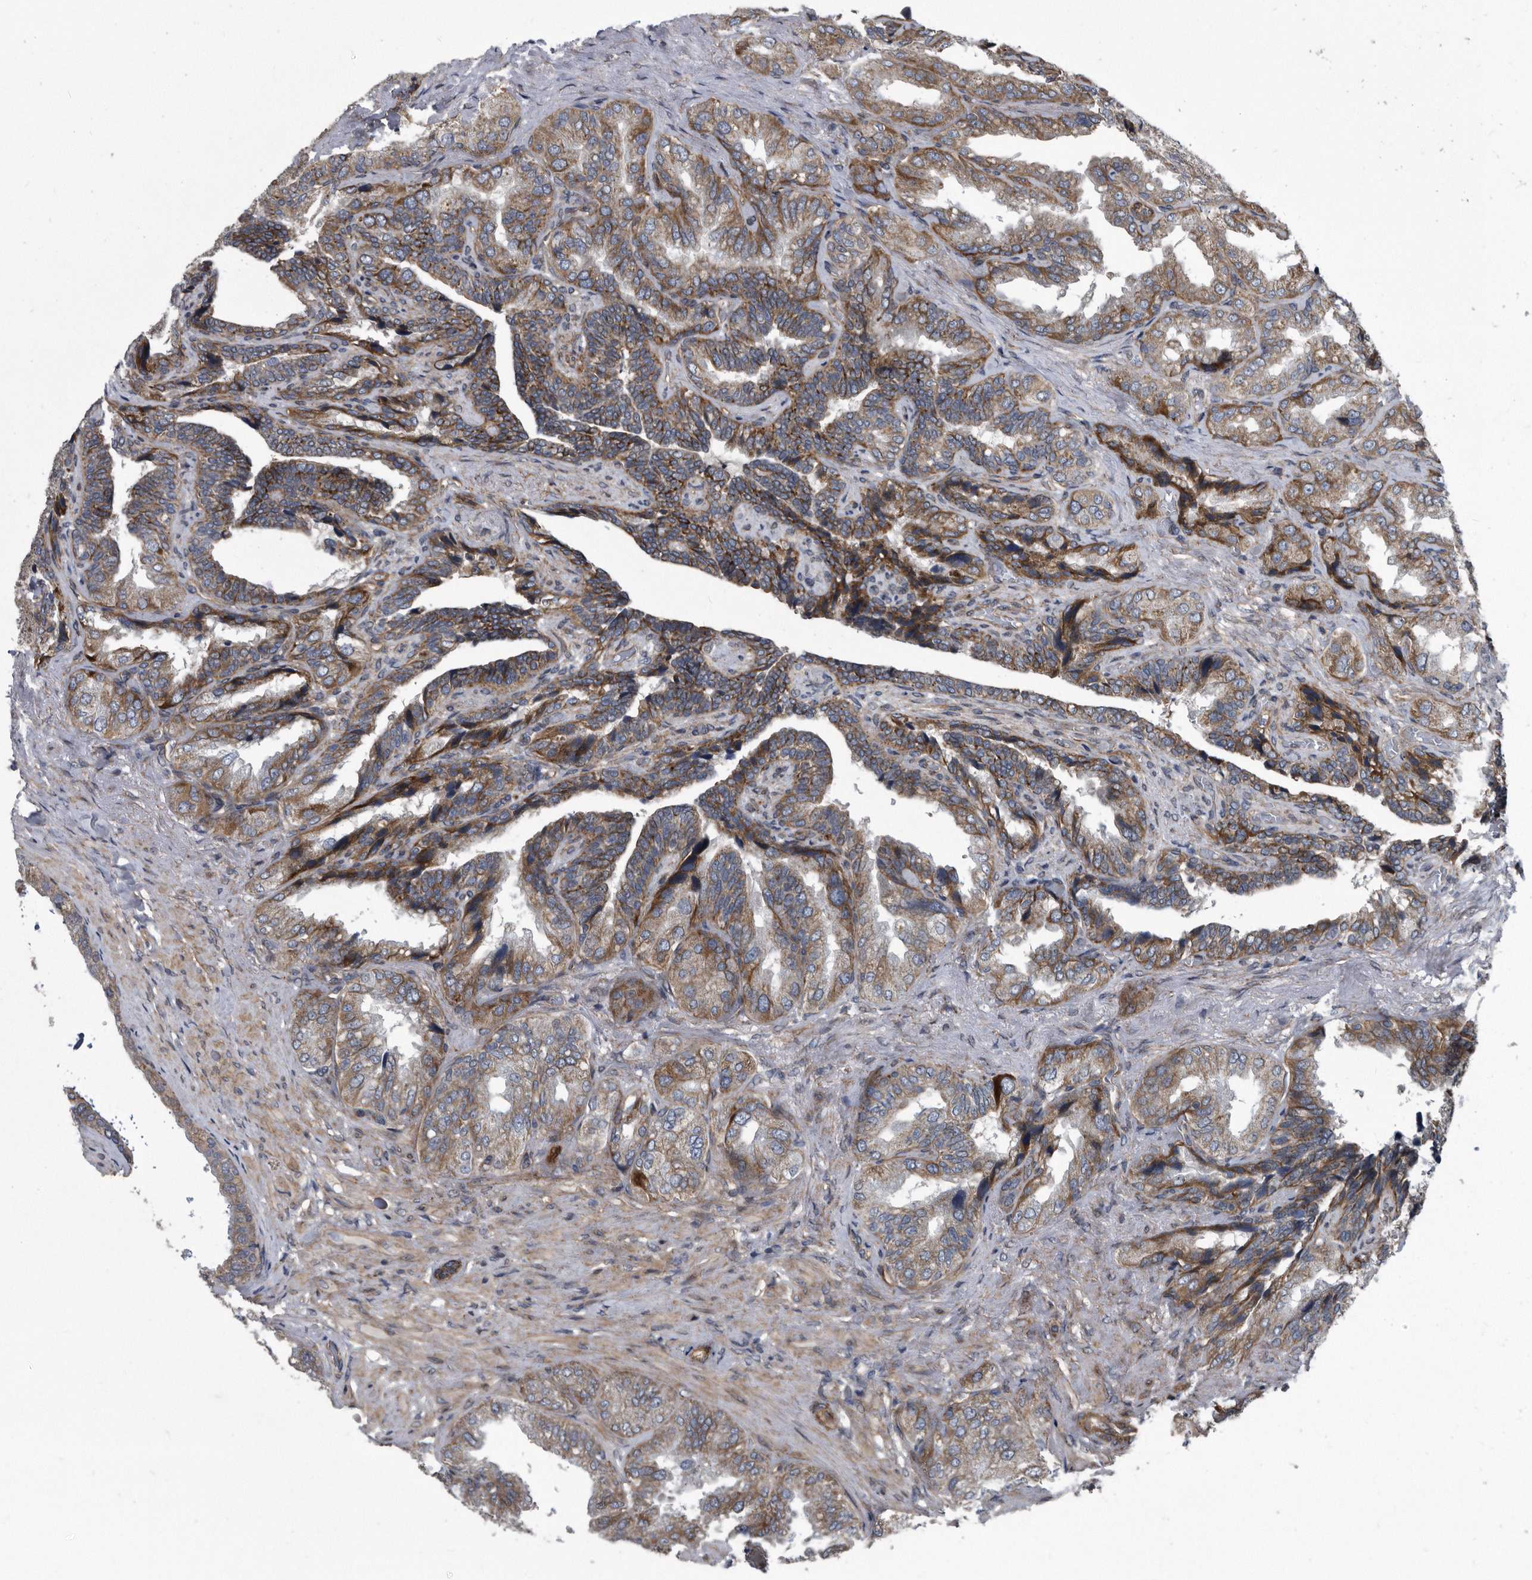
{"staining": {"intensity": "moderate", "quantity": ">75%", "location": "cytoplasmic/membranous"}, "tissue": "seminal vesicle", "cell_type": "Glandular cells", "image_type": "normal", "snomed": [{"axis": "morphology", "description": "Normal tissue, NOS"}, {"axis": "topography", "description": "Seminal veicle"}, {"axis": "topography", "description": "Peripheral nerve tissue"}], "caption": "The image reveals staining of unremarkable seminal vesicle, revealing moderate cytoplasmic/membranous protein expression (brown color) within glandular cells.", "gene": "ARMCX1", "patient": {"sex": "male", "age": 63}}